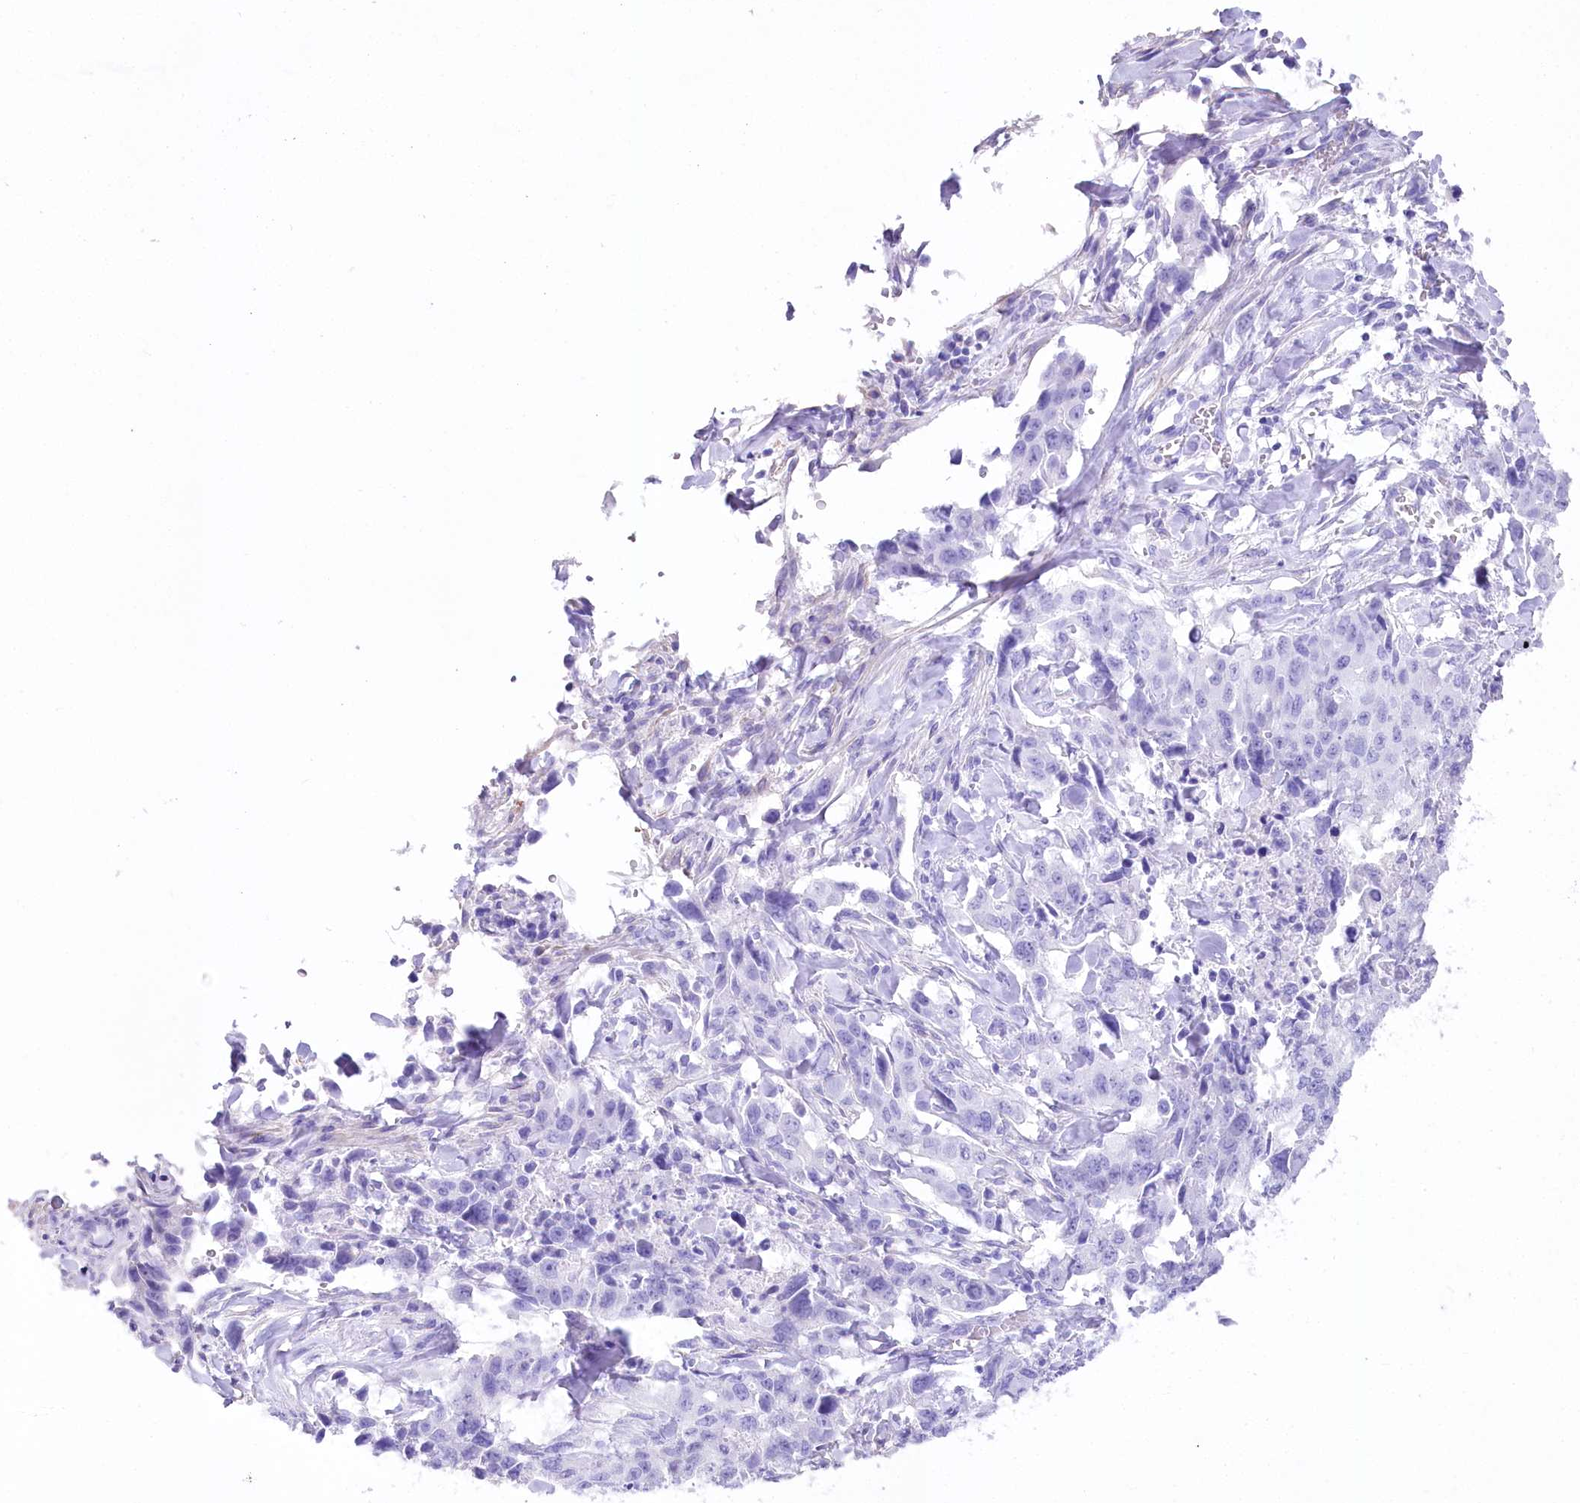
{"staining": {"intensity": "negative", "quantity": "none", "location": "none"}, "tissue": "lung cancer", "cell_type": "Tumor cells", "image_type": "cancer", "snomed": [{"axis": "morphology", "description": "Adenocarcinoma, NOS"}, {"axis": "topography", "description": "Lung"}], "caption": "Protein analysis of adenocarcinoma (lung) shows no significant expression in tumor cells.", "gene": "CSN3", "patient": {"sex": "female", "age": 51}}